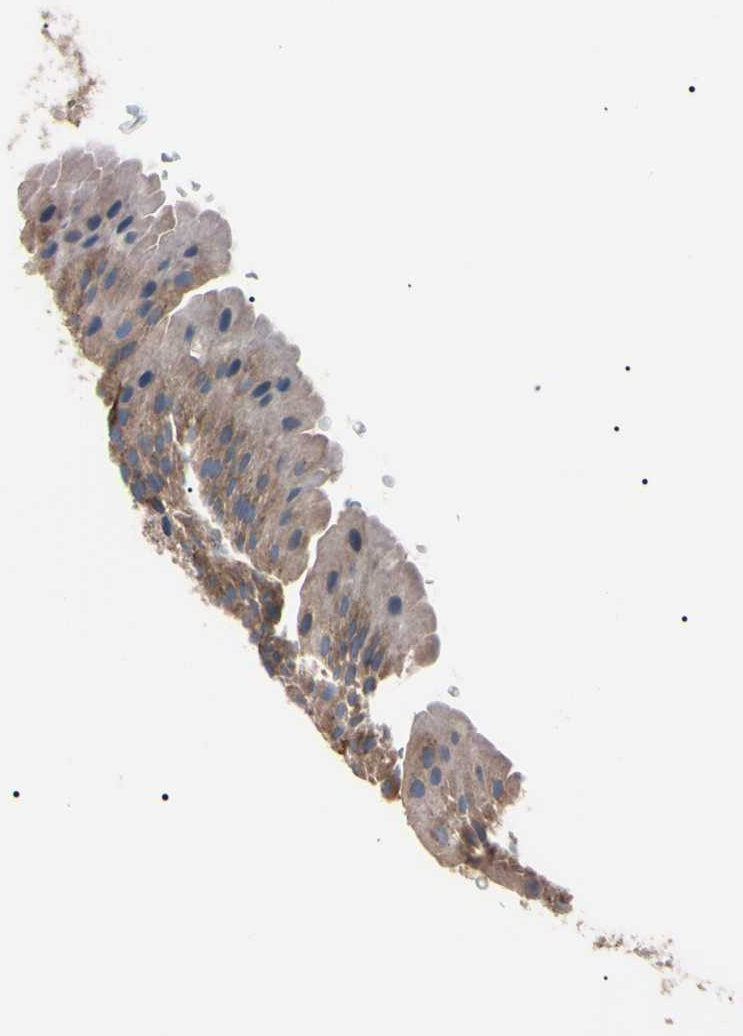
{"staining": {"intensity": "moderate", "quantity": ">75%", "location": "cytoplasmic/membranous"}, "tissue": "urothelial cancer", "cell_type": "Tumor cells", "image_type": "cancer", "snomed": [{"axis": "morphology", "description": "Urothelial carcinoma, Low grade"}, {"axis": "topography", "description": "Smooth muscle"}, {"axis": "topography", "description": "Urinary bladder"}], "caption": "A brown stain highlights moderate cytoplasmic/membranous staining of a protein in urothelial carcinoma (low-grade) tumor cells.", "gene": "PRKACA", "patient": {"sex": "male", "age": 60}}